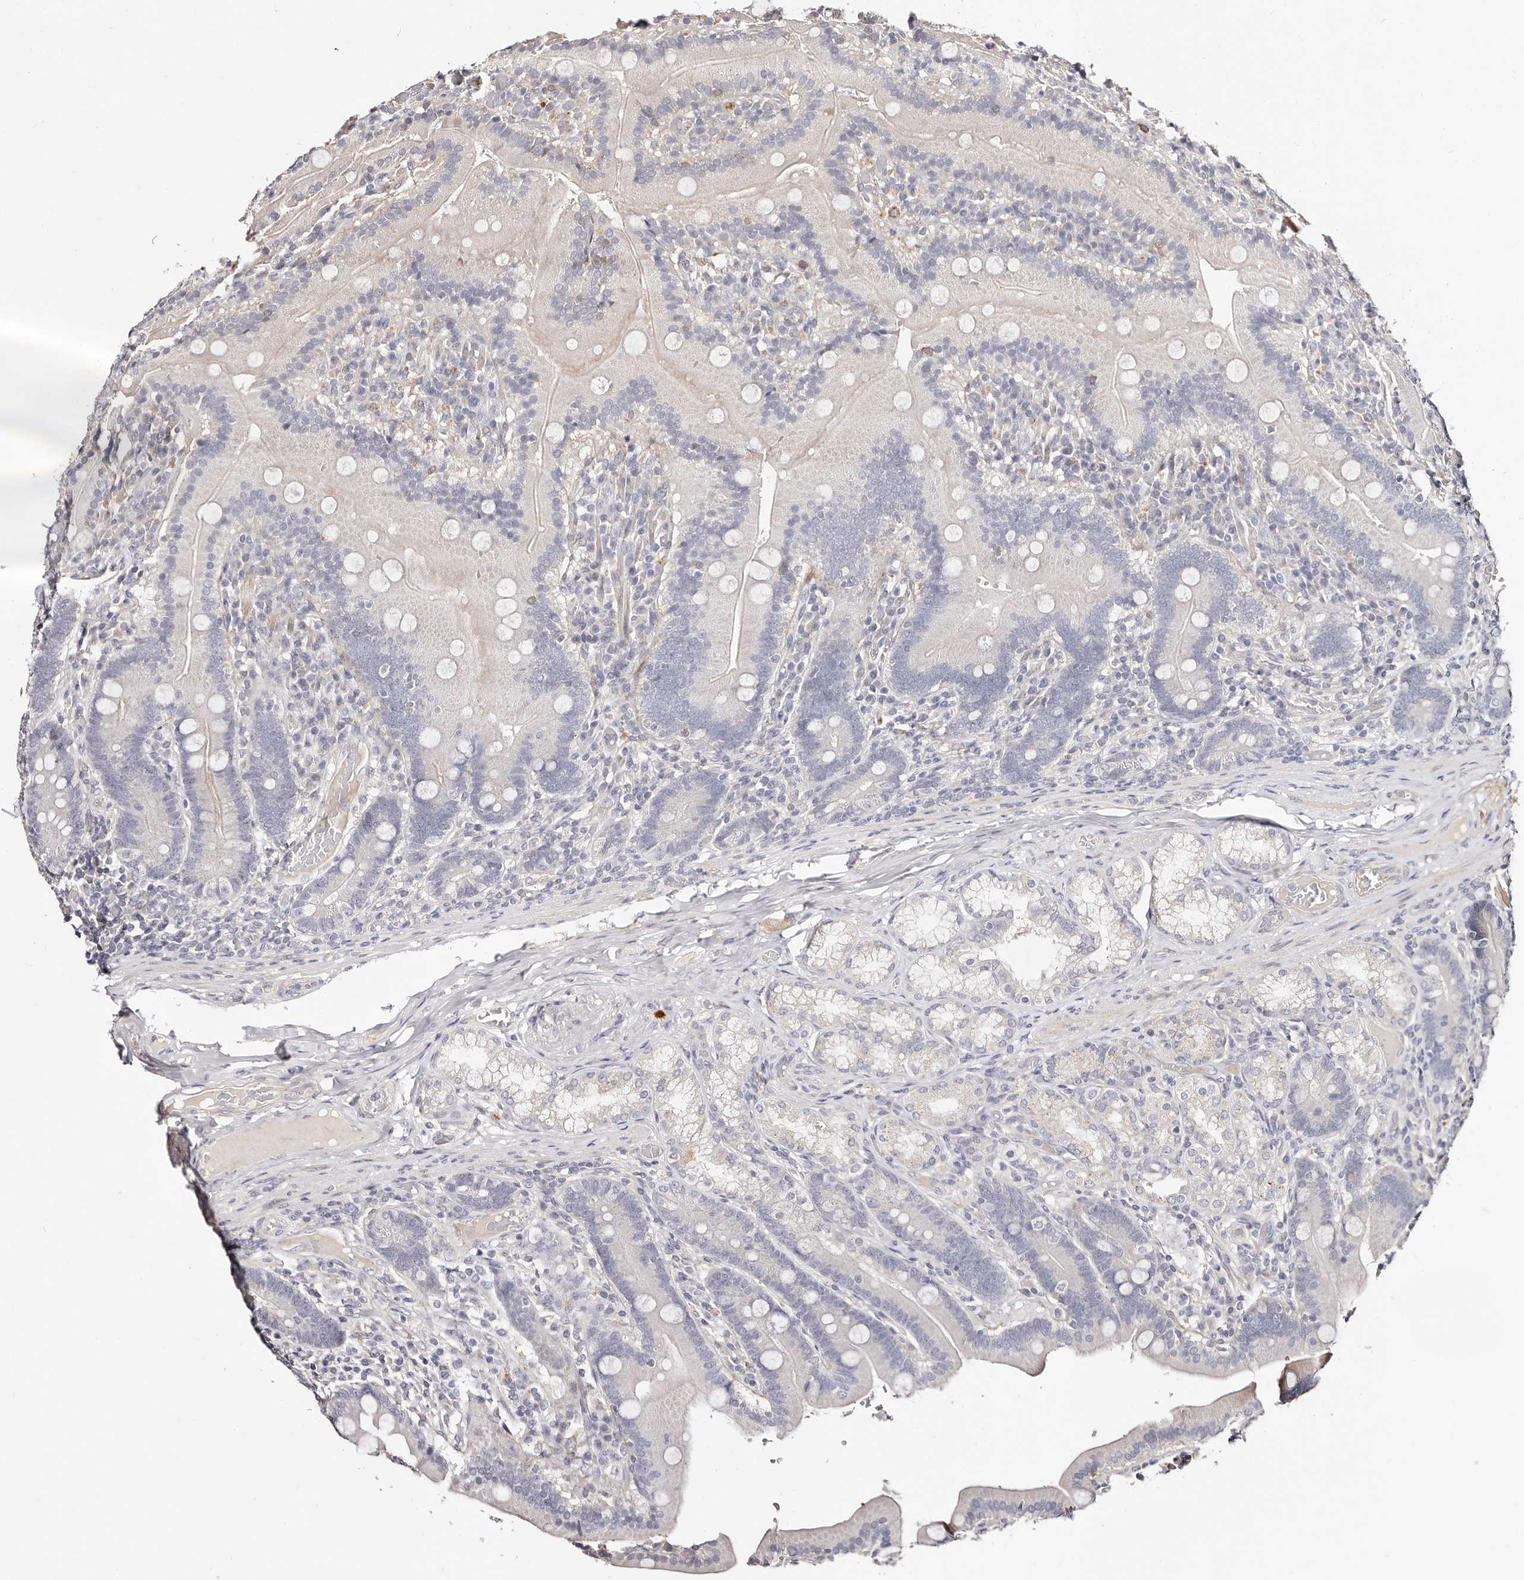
{"staining": {"intensity": "negative", "quantity": "none", "location": "none"}, "tissue": "duodenum", "cell_type": "Glandular cells", "image_type": "normal", "snomed": [{"axis": "morphology", "description": "Normal tissue, NOS"}, {"axis": "topography", "description": "Duodenum"}], "caption": "Protein analysis of benign duodenum demonstrates no significant expression in glandular cells. Nuclei are stained in blue.", "gene": "MRPS33", "patient": {"sex": "female", "age": 62}}